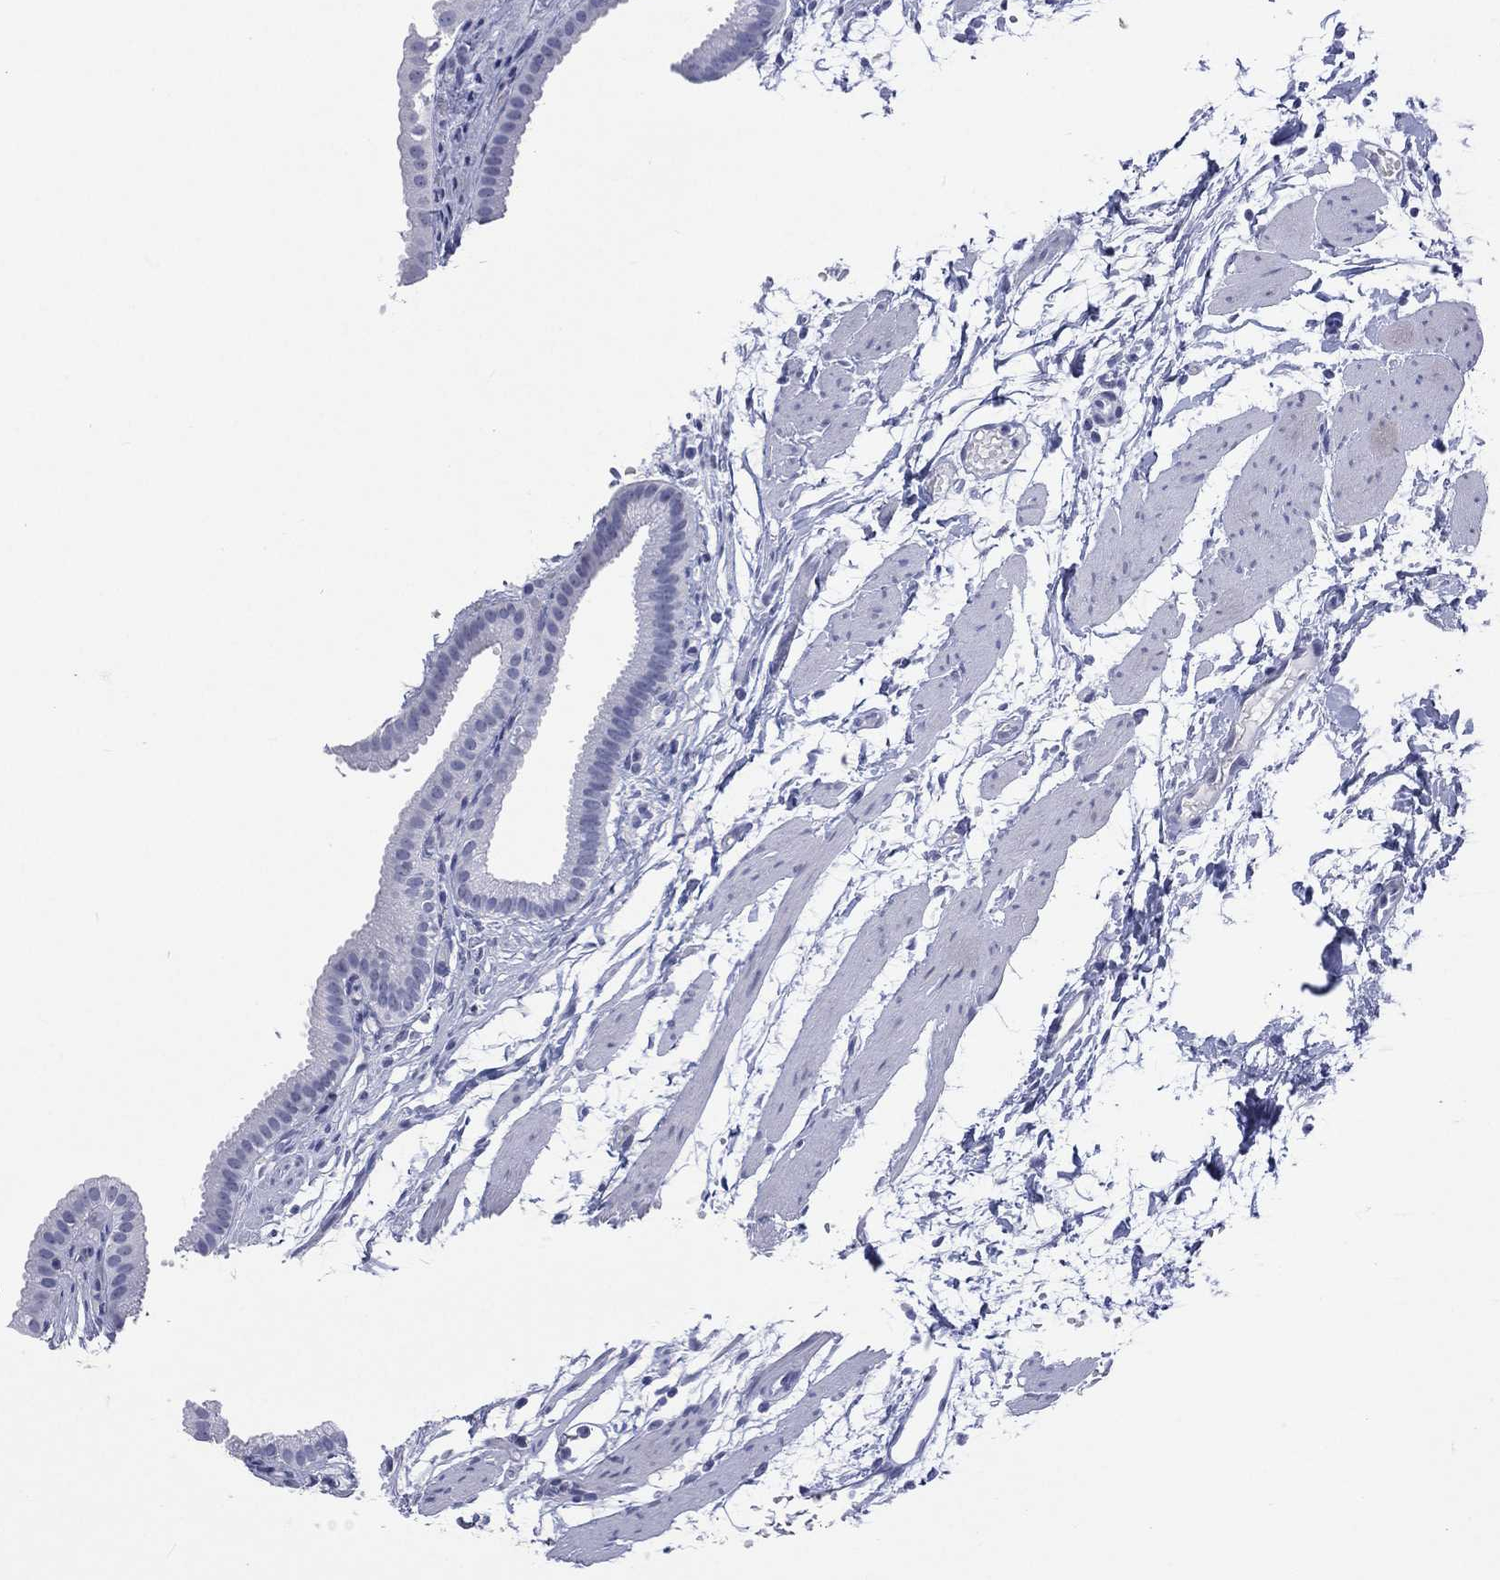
{"staining": {"intensity": "negative", "quantity": "none", "location": "none"}, "tissue": "gallbladder", "cell_type": "Glandular cells", "image_type": "normal", "snomed": [{"axis": "morphology", "description": "Normal tissue, NOS"}, {"axis": "topography", "description": "Gallbladder"}, {"axis": "topography", "description": "Peripheral nerve tissue"}], "caption": "Protein analysis of normal gallbladder reveals no significant positivity in glandular cells. (Brightfield microscopy of DAB immunohistochemistry at high magnification).", "gene": "SSX1", "patient": {"sex": "female", "age": 45}}